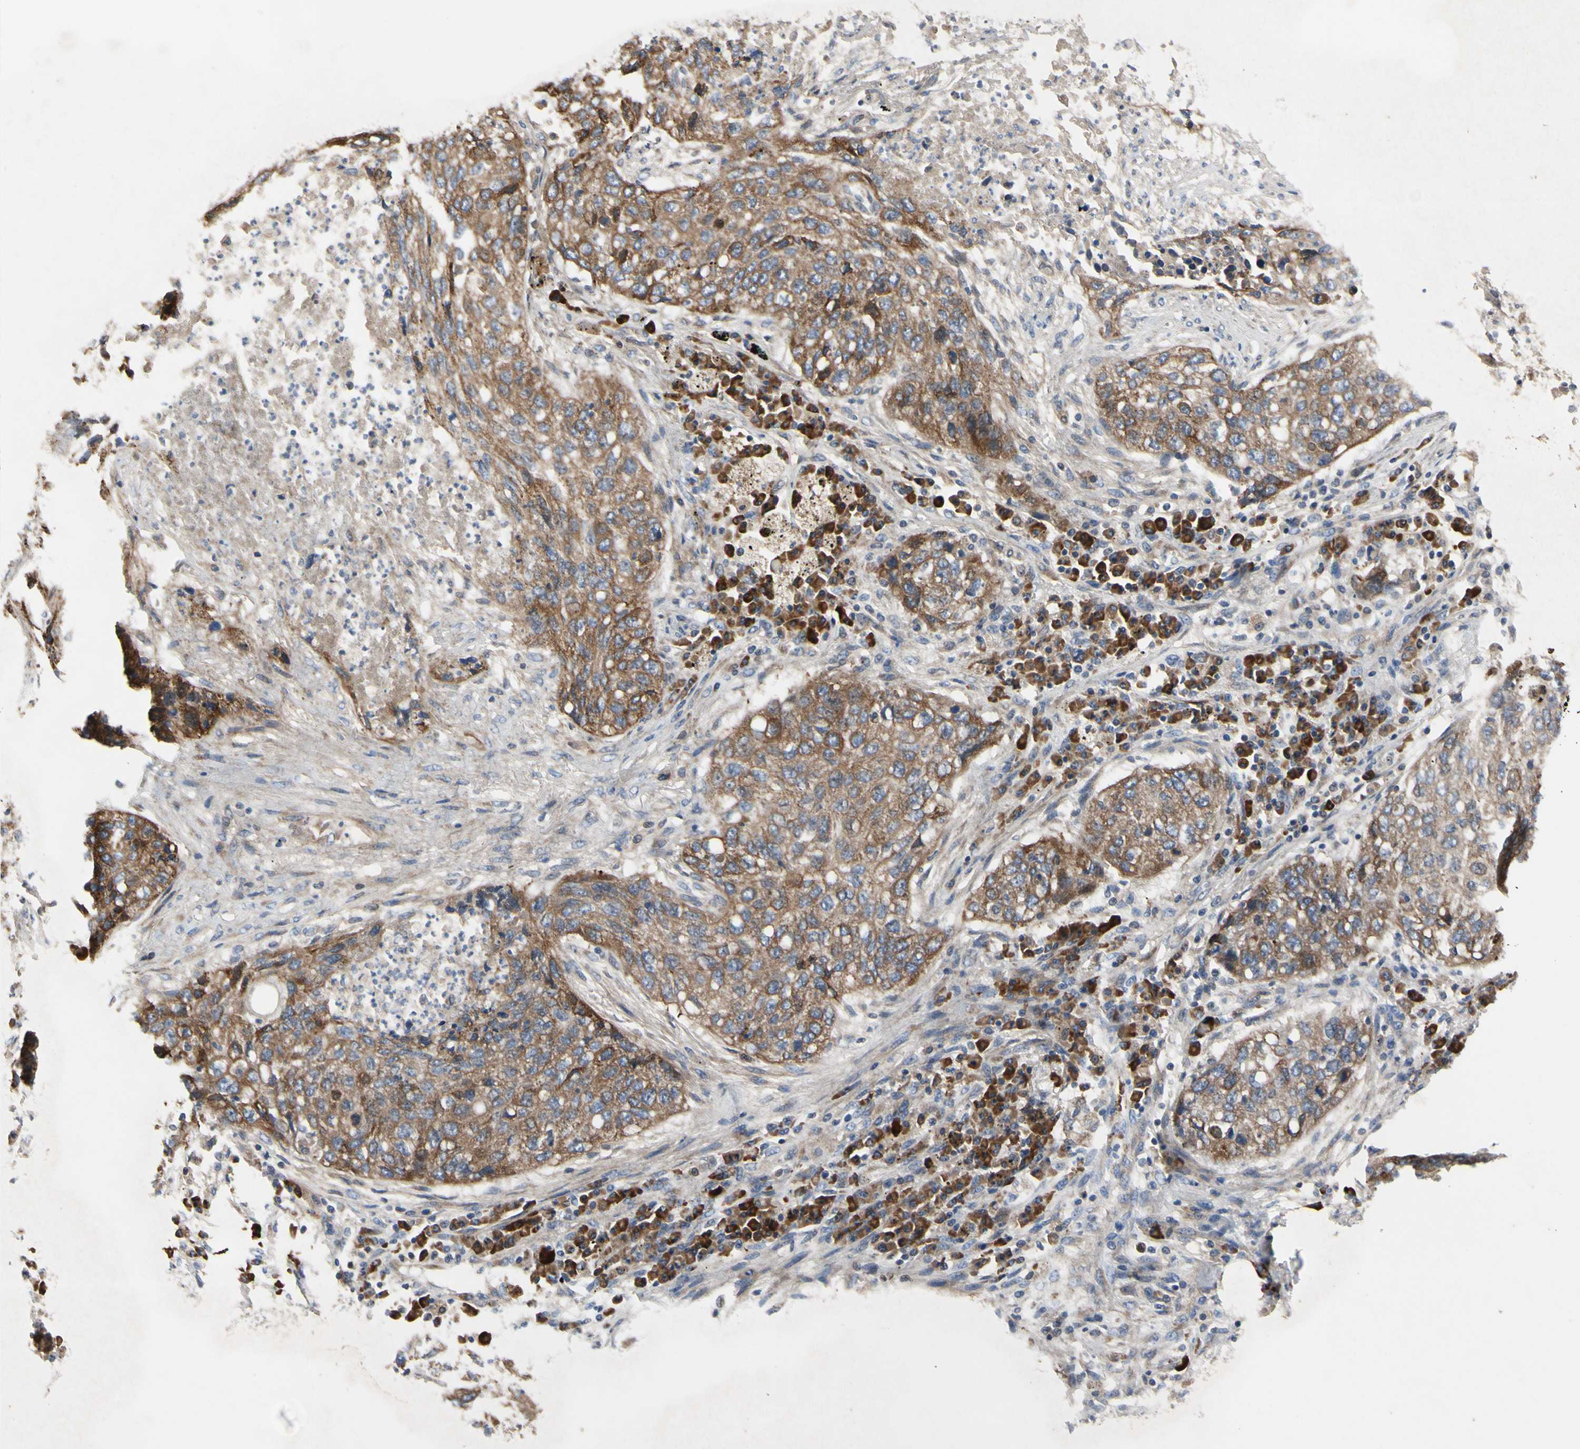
{"staining": {"intensity": "moderate", "quantity": ">75%", "location": "cytoplasmic/membranous"}, "tissue": "lung cancer", "cell_type": "Tumor cells", "image_type": "cancer", "snomed": [{"axis": "morphology", "description": "Squamous cell carcinoma, NOS"}, {"axis": "topography", "description": "Lung"}], "caption": "Lung cancer (squamous cell carcinoma) stained with immunohistochemistry exhibits moderate cytoplasmic/membranous staining in approximately >75% of tumor cells.", "gene": "XIAP", "patient": {"sex": "female", "age": 63}}